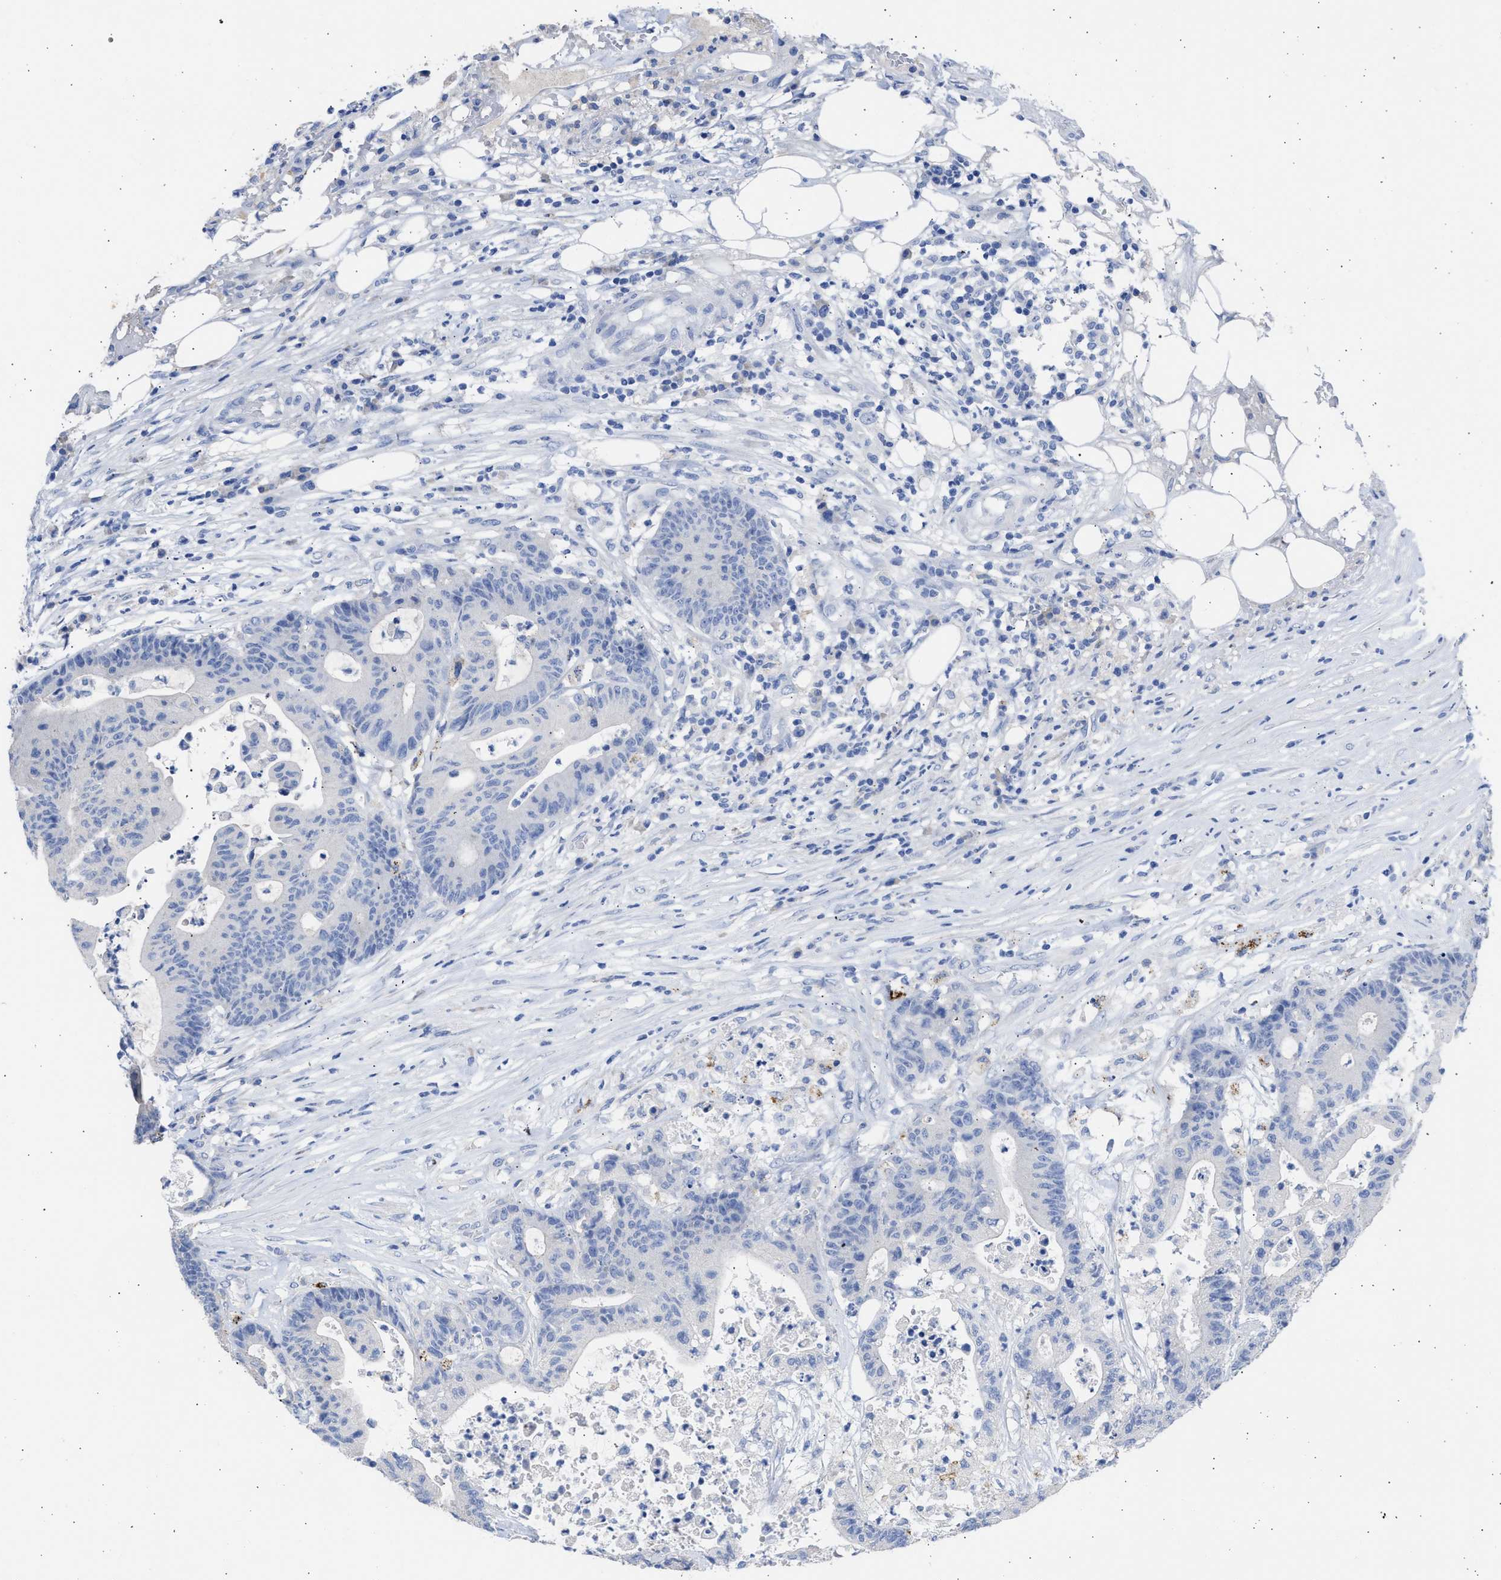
{"staining": {"intensity": "negative", "quantity": "none", "location": "none"}, "tissue": "colorectal cancer", "cell_type": "Tumor cells", "image_type": "cancer", "snomed": [{"axis": "morphology", "description": "Adenocarcinoma, NOS"}, {"axis": "topography", "description": "Colon"}], "caption": "IHC of colorectal cancer (adenocarcinoma) demonstrates no positivity in tumor cells.", "gene": "RSPH1", "patient": {"sex": "female", "age": 84}}